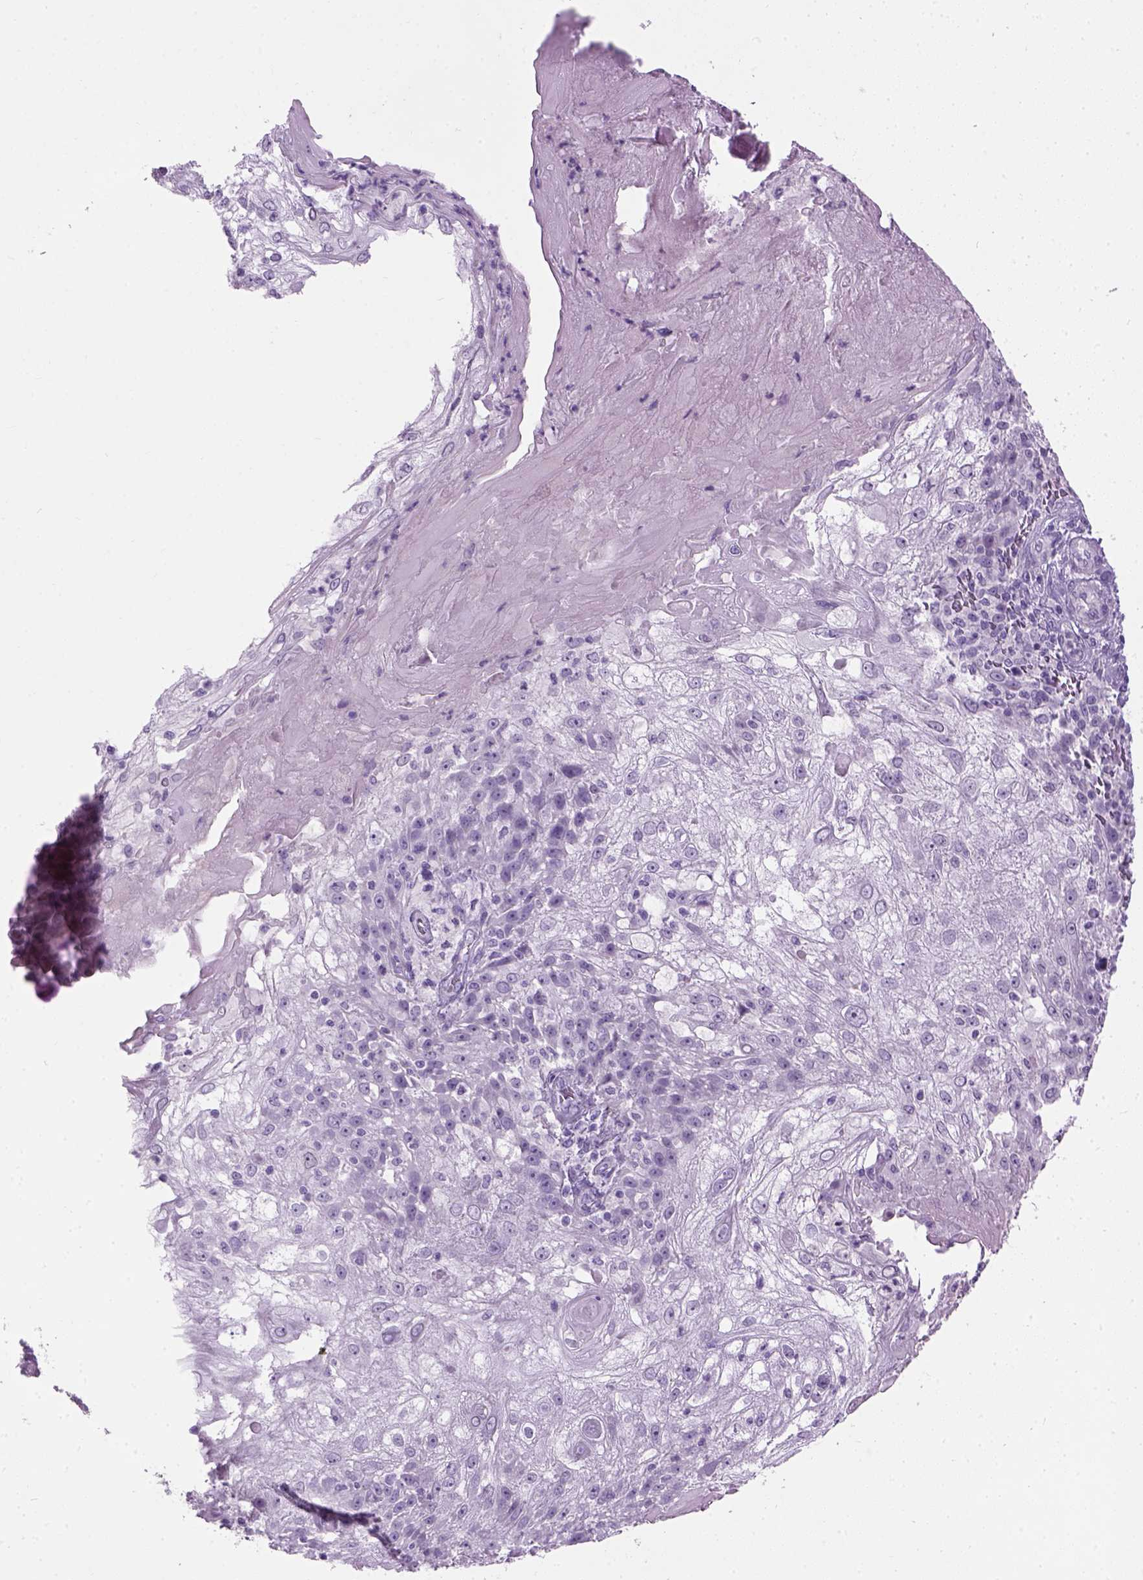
{"staining": {"intensity": "negative", "quantity": "none", "location": "none"}, "tissue": "skin cancer", "cell_type": "Tumor cells", "image_type": "cancer", "snomed": [{"axis": "morphology", "description": "Normal tissue, NOS"}, {"axis": "morphology", "description": "Squamous cell carcinoma, NOS"}, {"axis": "topography", "description": "Skin"}], "caption": "Human skin cancer stained for a protein using immunohistochemistry demonstrates no expression in tumor cells.", "gene": "GABRB2", "patient": {"sex": "female", "age": 83}}